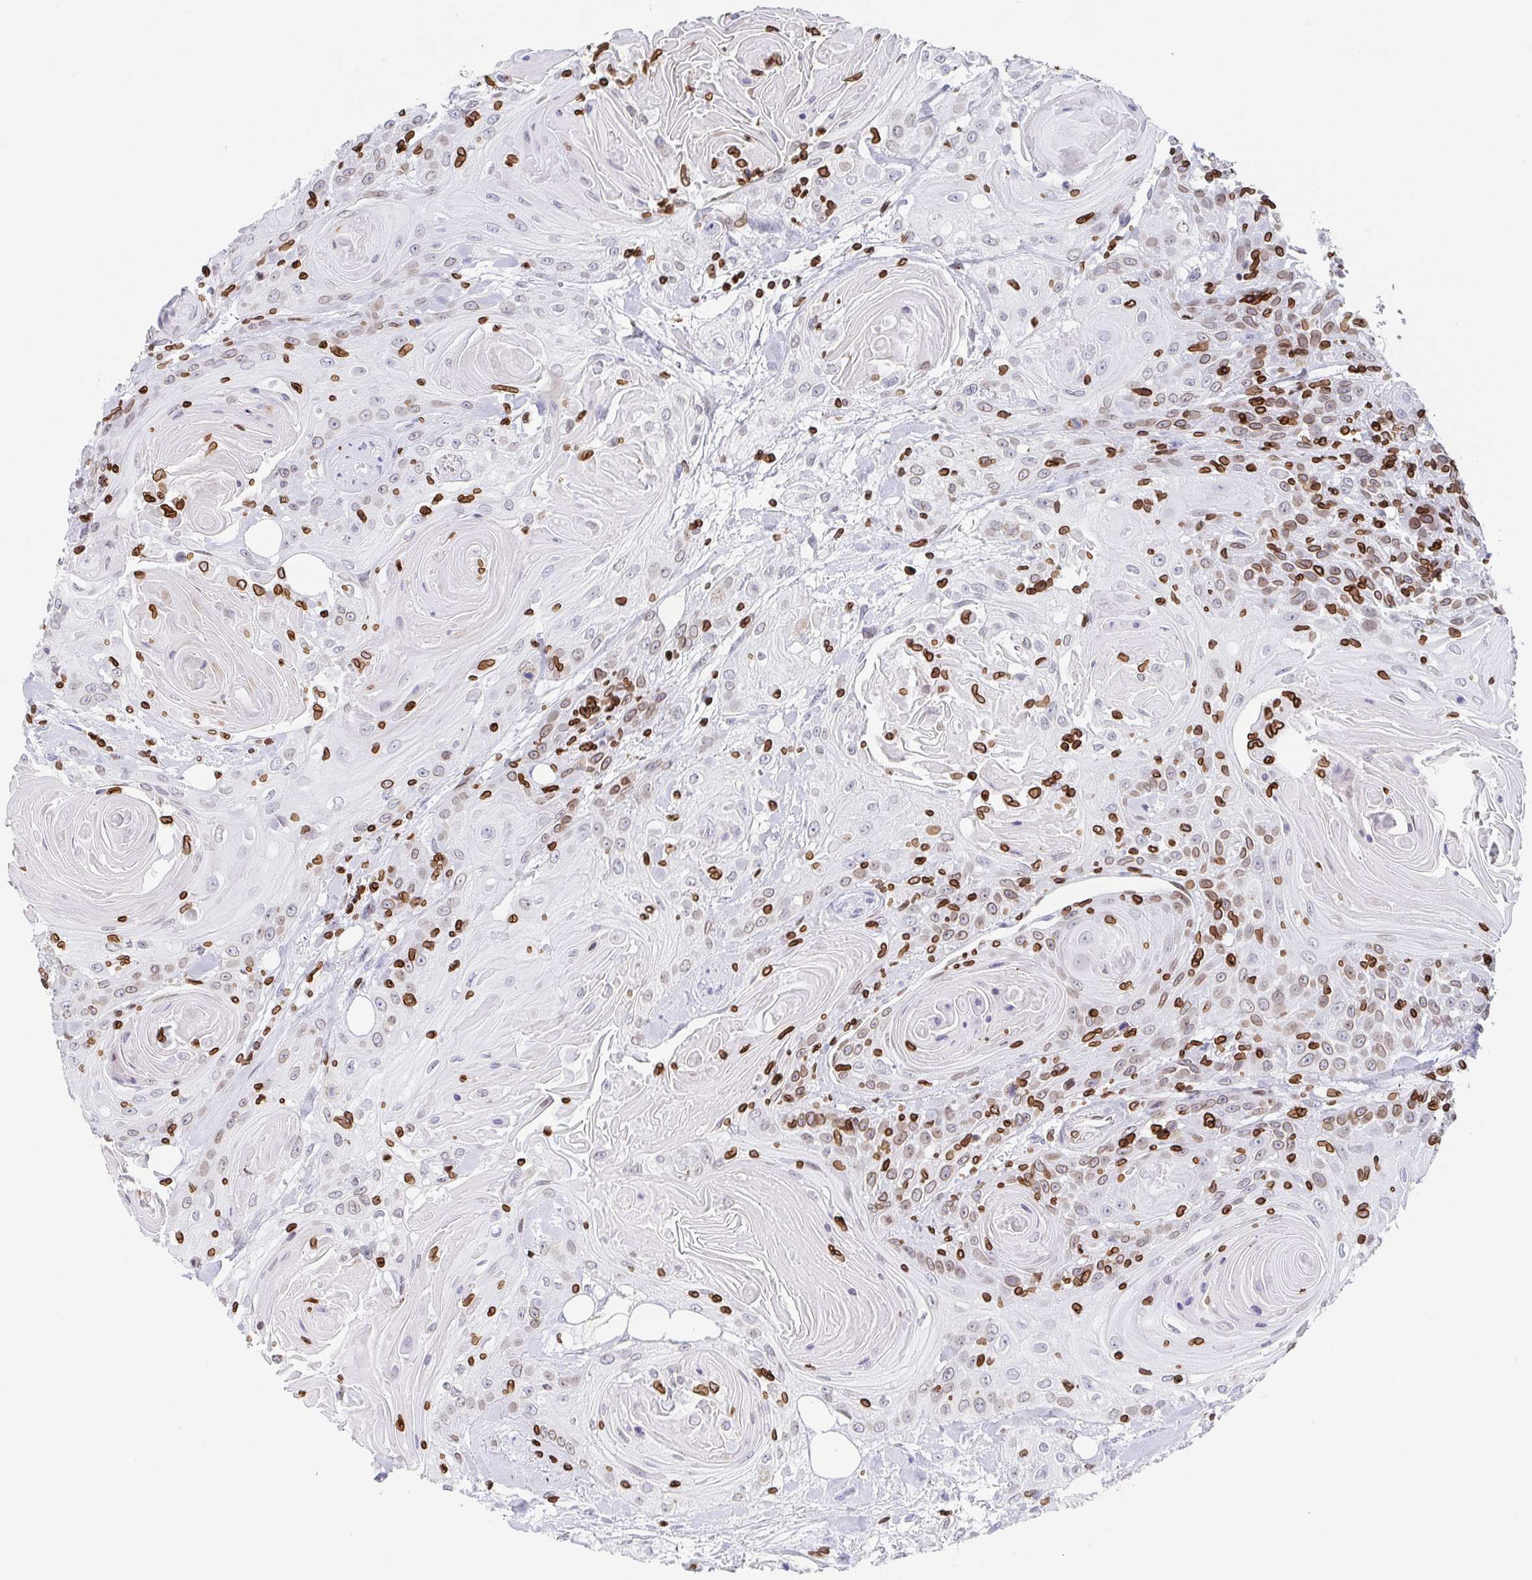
{"staining": {"intensity": "moderate", "quantity": "25%-75%", "location": "cytoplasmic/membranous,nuclear"}, "tissue": "head and neck cancer", "cell_type": "Tumor cells", "image_type": "cancer", "snomed": [{"axis": "morphology", "description": "Squamous cell carcinoma, NOS"}, {"axis": "topography", "description": "Head-Neck"}], "caption": "There is medium levels of moderate cytoplasmic/membranous and nuclear positivity in tumor cells of squamous cell carcinoma (head and neck), as demonstrated by immunohistochemical staining (brown color).", "gene": "BTBD7", "patient": {"sex": "female", "age": 84}}